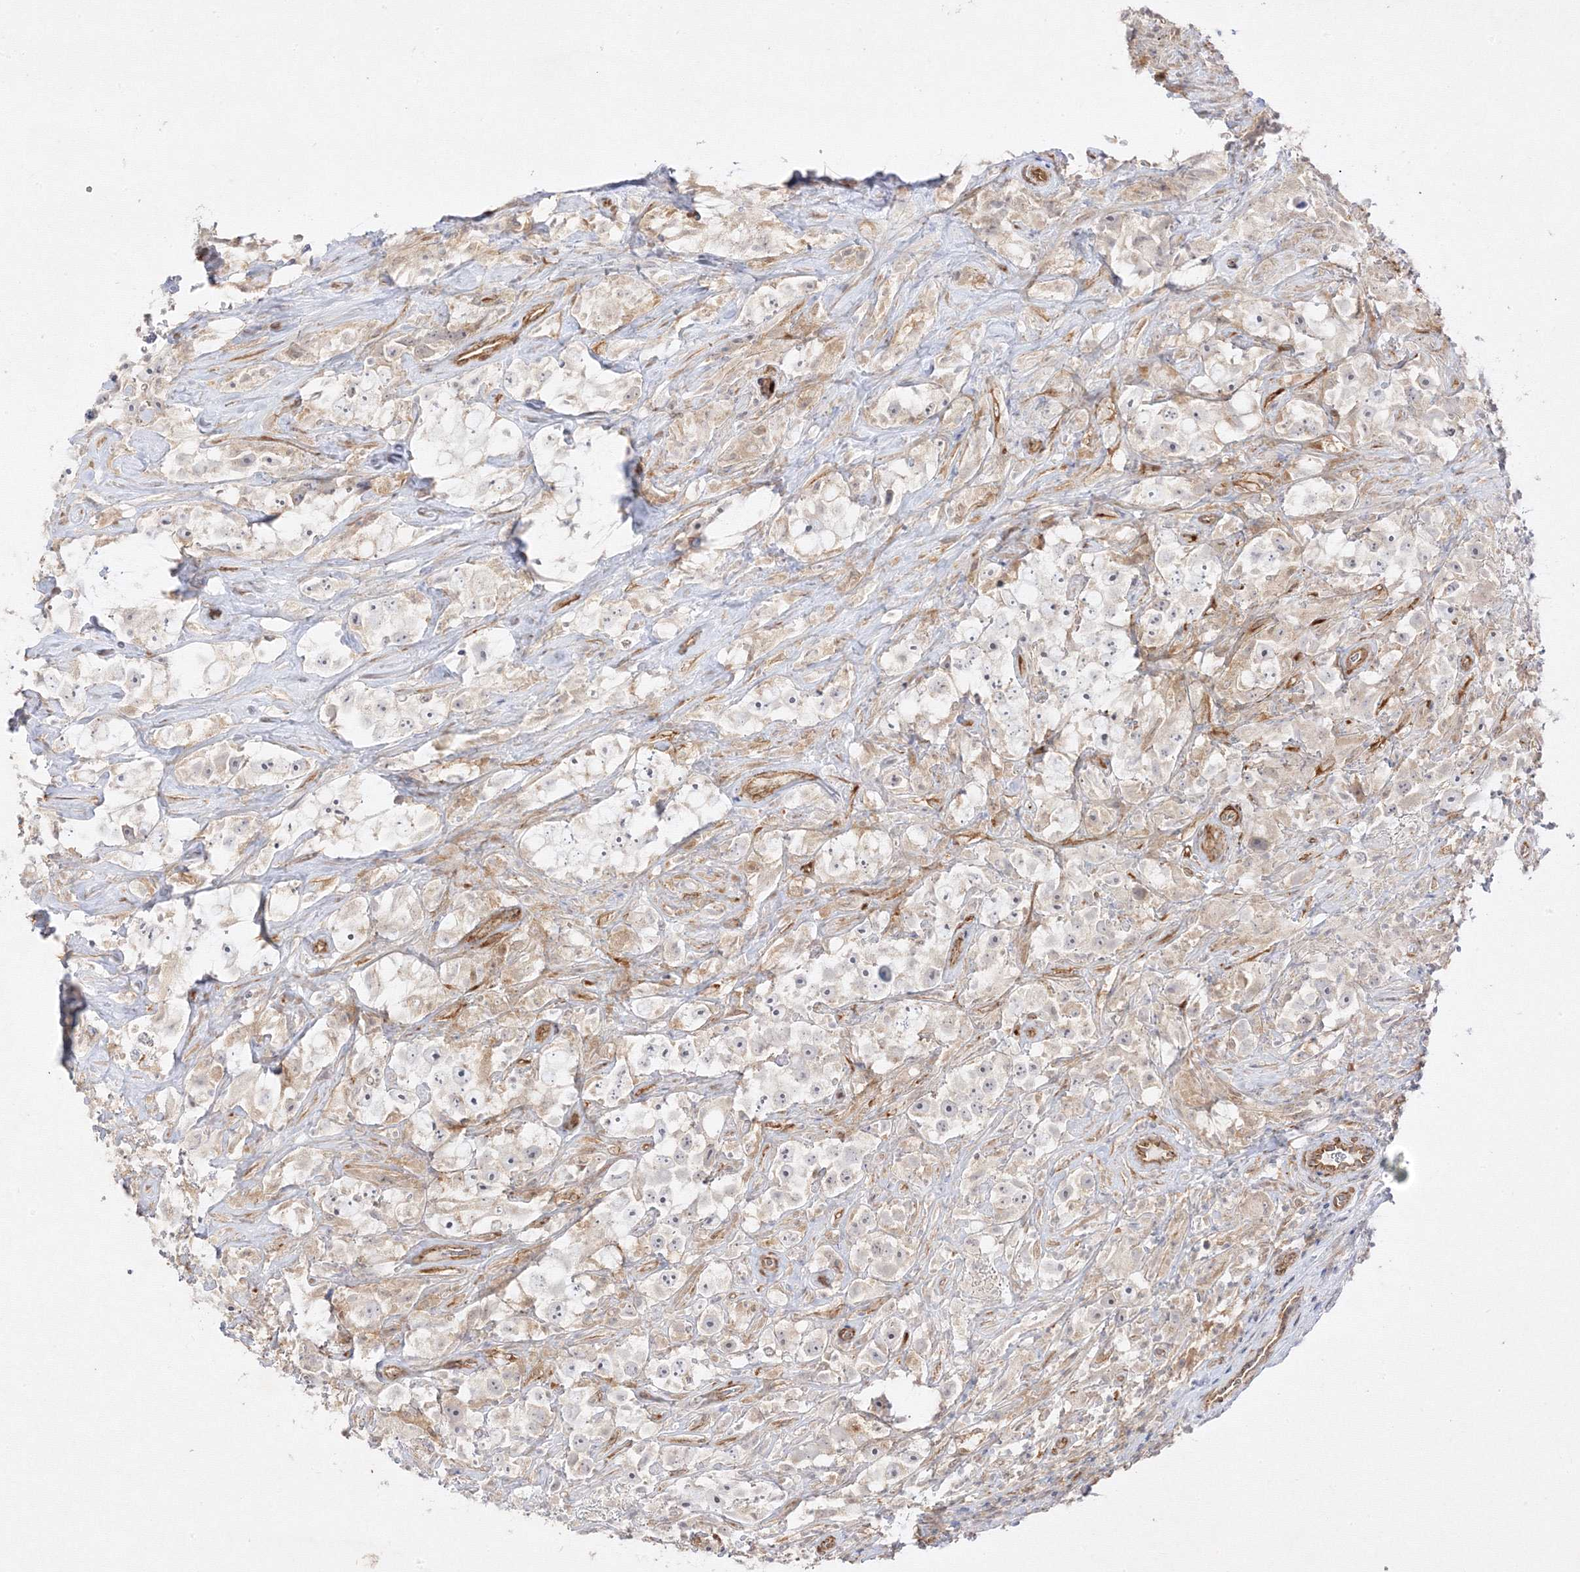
{"staining": {"intensity": "negative", "quantity": "none", "location": "none"}, "tissue": "testis cancer", "cell_type": "Tumor cells", "image_type": "cancer", "snomed": [{"axis": "morphology", "description": "Seminoma, NOS"}, {"axis": "topography", "description": "Testis"}], "caption": "Tumor cells show no significant protein expression in testis seminoma.", "gene": "C2CD2", "patient": {"sex": "male", "age": 49}}